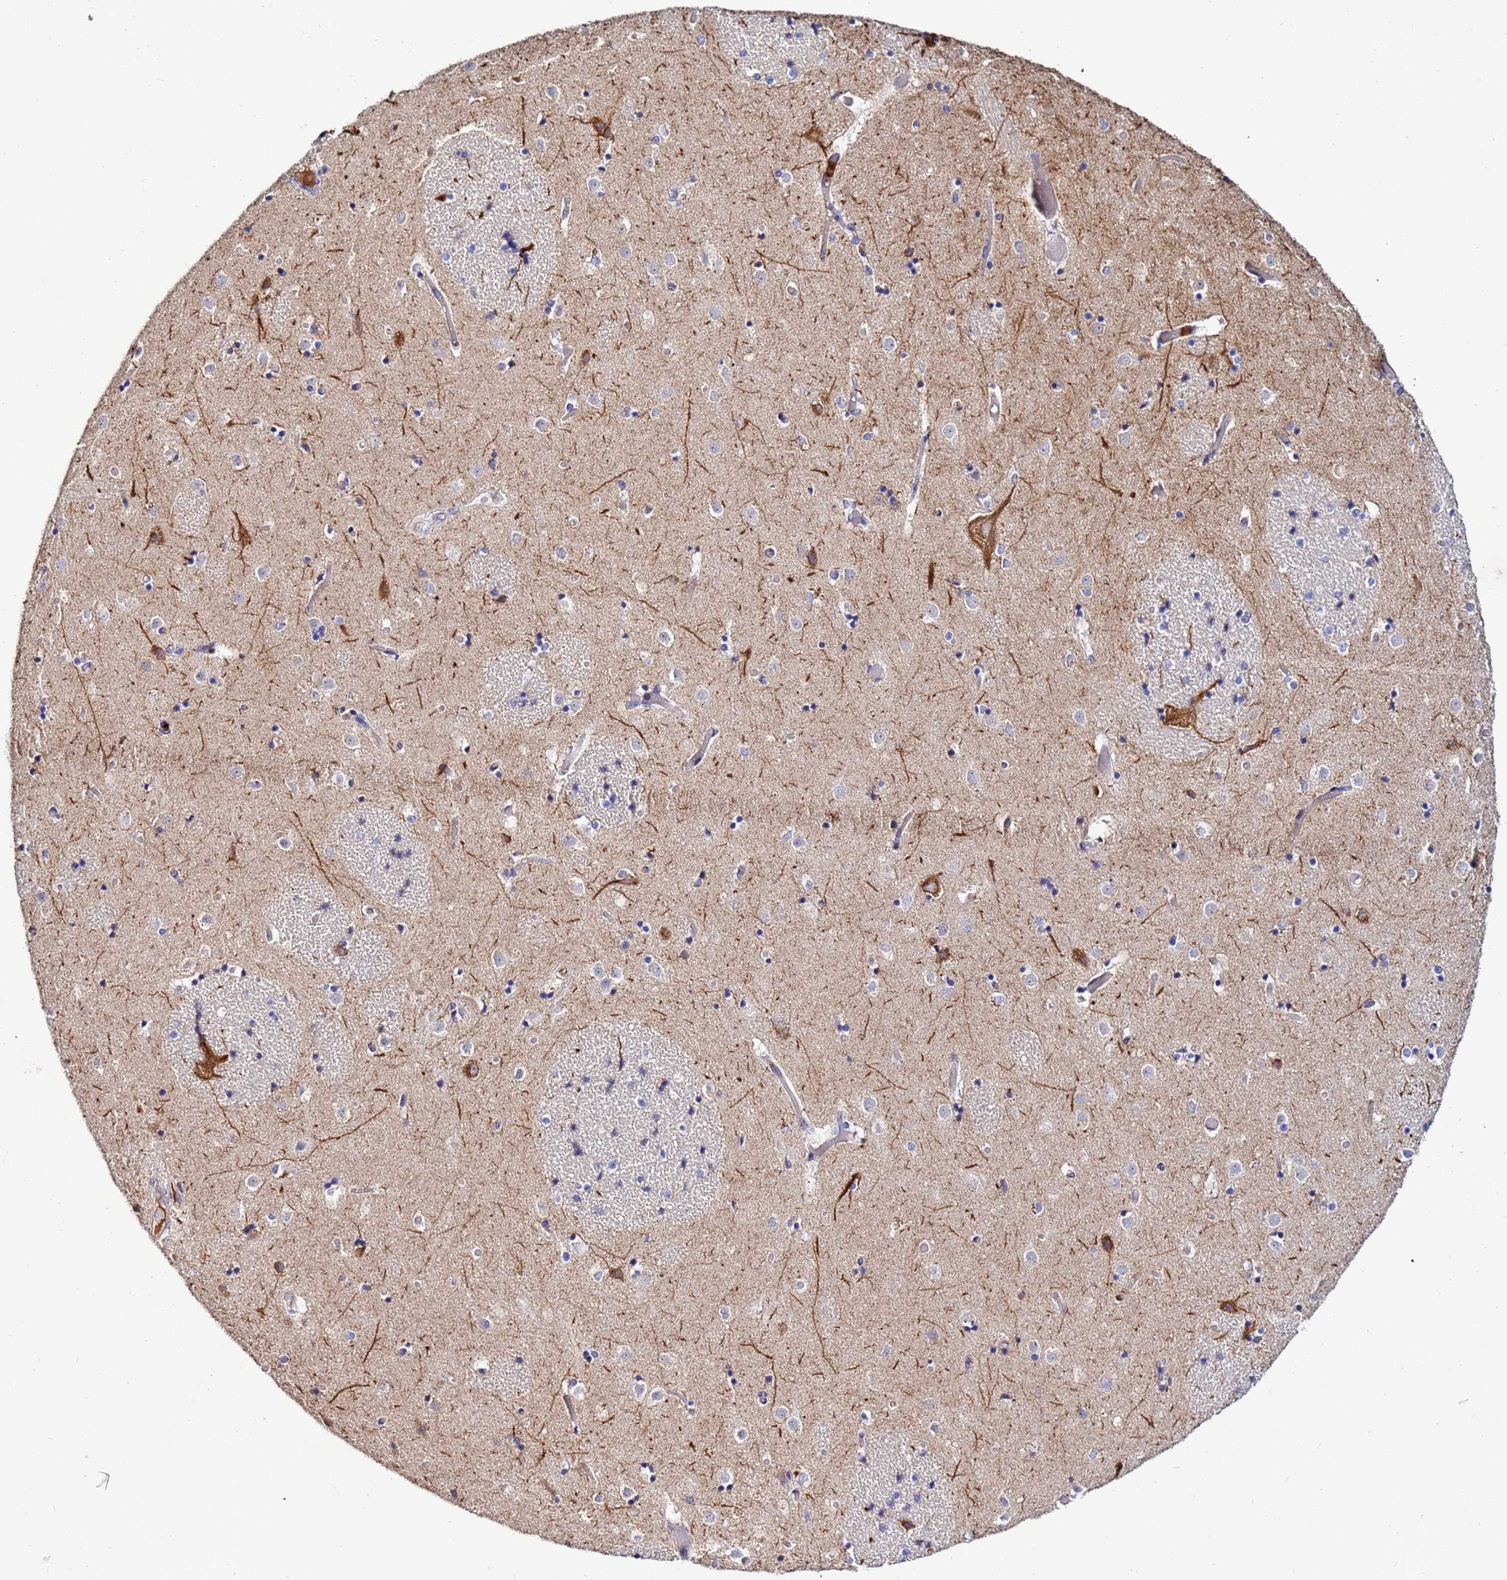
{"staining": {"intensity": "moderate", "quantity": "<25%", "location": "cytoplasmic/membranous"}, "tissue": "caudate", "cell_type": "Glial cells", "image_type": "normal", "snomed": [{"axis": "morphology", "description": "Normal tissue, NOS"}, {"axis": "topography", "description": "Lateral ventricle wall"}], "caption": "Immunohistochemical staining of benign human caudate displays moderate cytoplasmic/membranous protein staining in about <25% of glial cells.", "gene": "TUBAL3", "patient": {"sex": "female", "age": 52}}